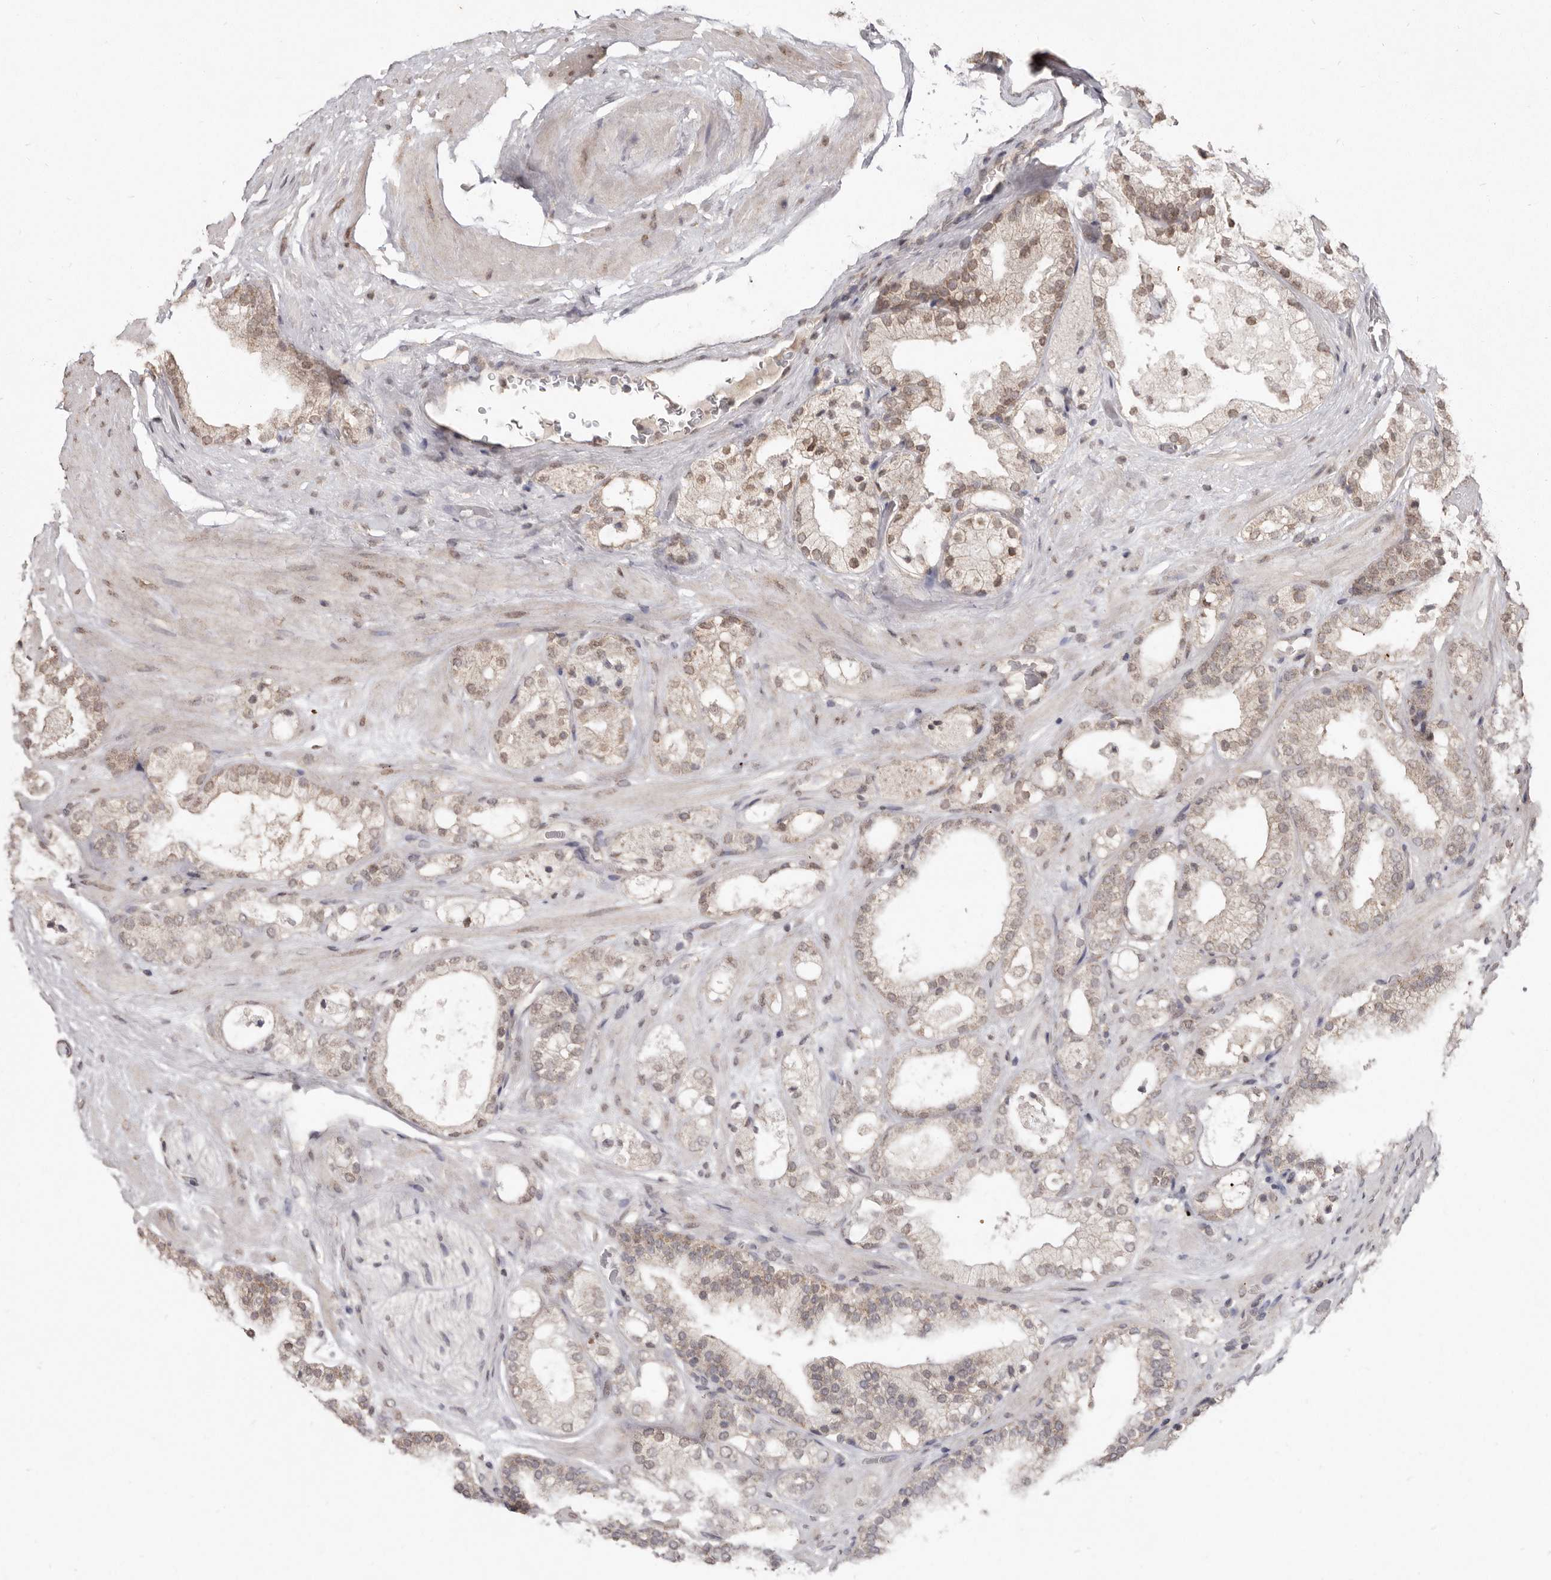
{"staining": {"intensity": "weak", "quantity": ">75%", "location": "cytoplasmic/membranous,nuclear"}, "tissue": "prostate cancer", "cell_type": "Tumor cells", "image_type": "cancer", "snomed": [{"axis": "morphology", "description": "Adenocarcinoma, High grade"}, {"axis": "topography", "description": "Prostate"}], "caption": "Immunohistochemistry image of human high-grade adenocarcinoma (prostate) stained for a protein (brown), which displays low levels of weak cytoplasmic/membranous and nuclear staining in approximately >75% of tumor cells.", "gene": "LINGO2", "patient": {"sex": "male", "age": 58}}